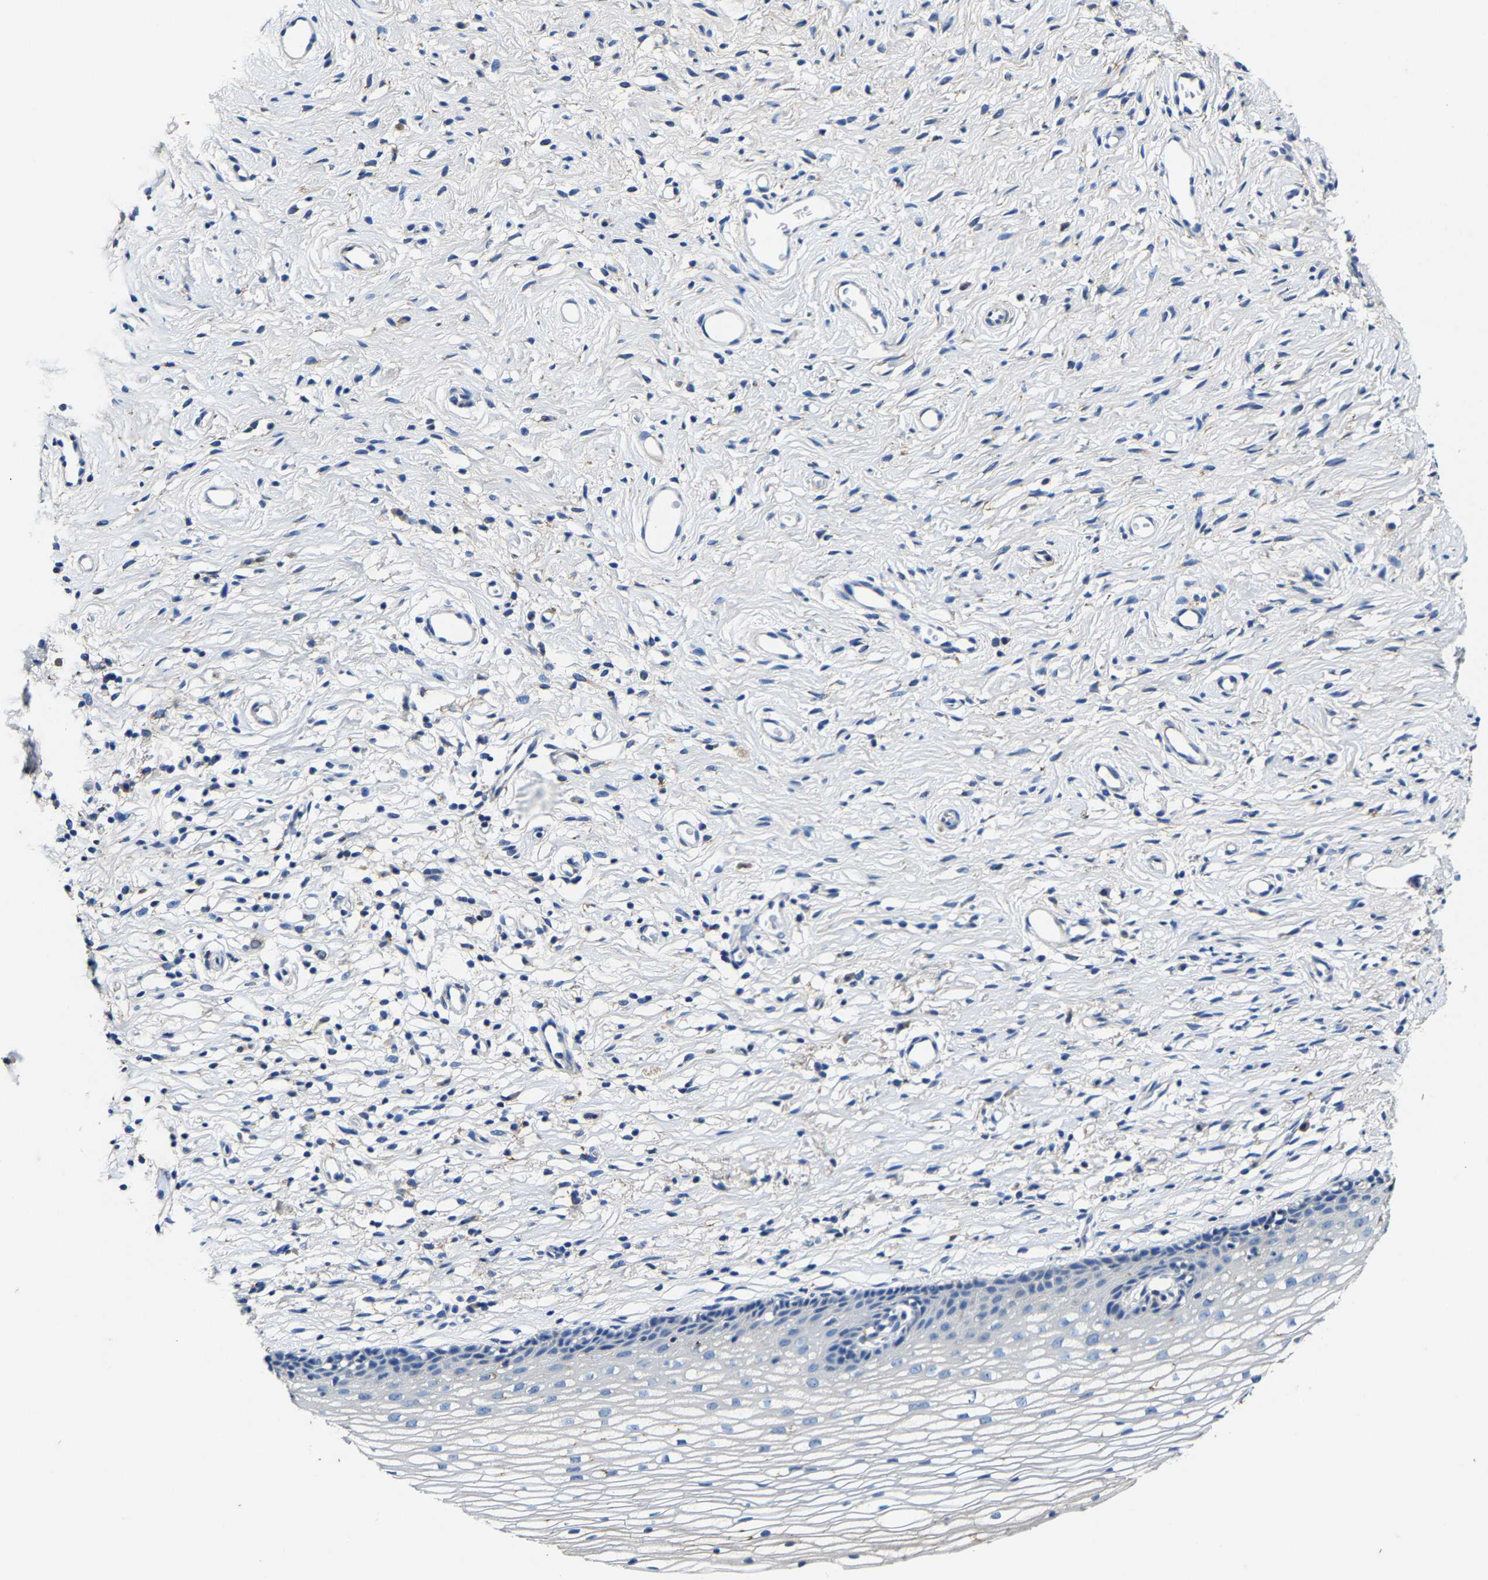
{"staining": {"intensity": "negative", "quantity": "none", "location": "none"}, "tissue": "cervix", "cell_type": "Glandular cells", "image_type": "normal", "snomed": [{"axis": "morphology", "description": "Normal tissue, NOS"}, {"axis": "topography", "description": "Cervix"}], "caption": "Human cervix stained for a protein using IHC demonstrates no staining in glandular cells.", "gene": "SLC25A25", "patient": {"sex": "female", "age": 77}}